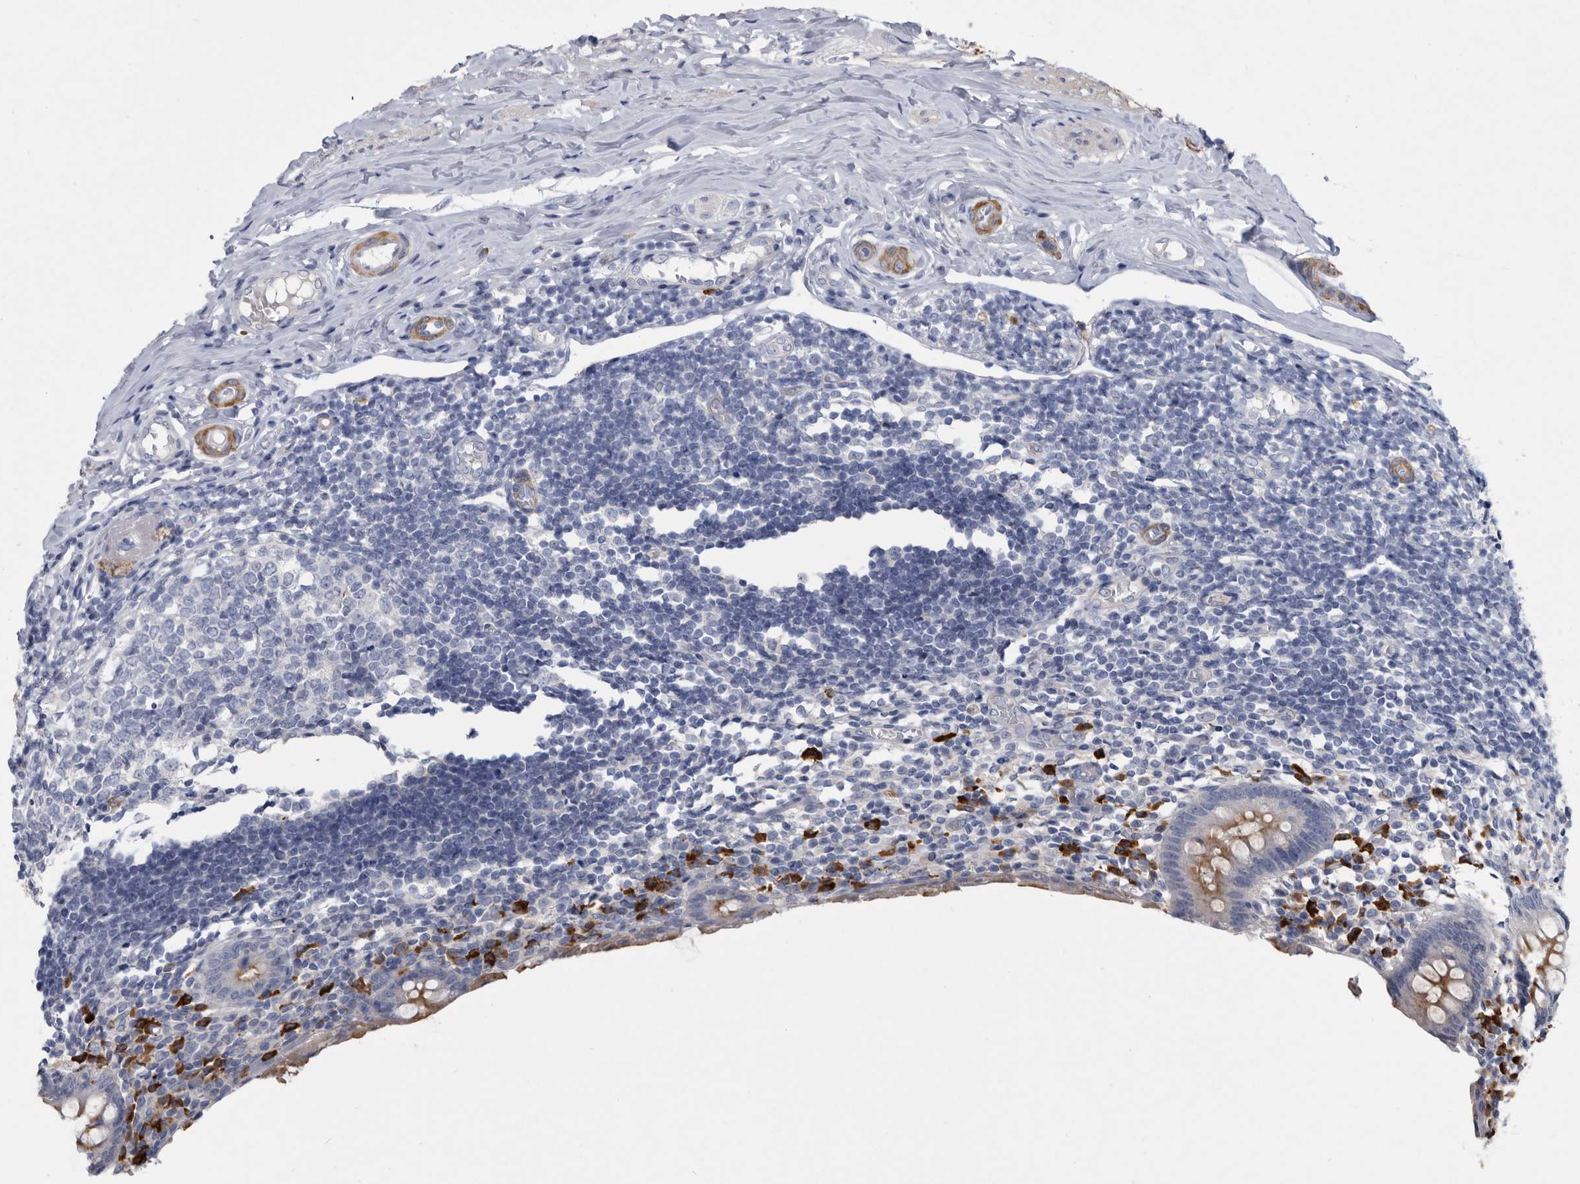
{"staining": {"intensity": "weak", "quantity": "<25%", "location": "cytoplasmic/membranous"}, "tissue": "appendix", "cell_type": "Glandular cells", "image_type": "normal", "snomed": [{"axis": "morphology", "description": "Normal tissue, NOS"}, {"axis": "topography", "description": "Appendix"}], "caption": "A micrograph of appendix stained for a protein exhibits no brown staining in glandular cells. (Stains: DAB immunohistochemistry with hematoxylin counter stain, Microscopy: brightfield microscopy at high magnification).", "gene": "BTBD6", "patient": {"sex": "female", "age": 17}}